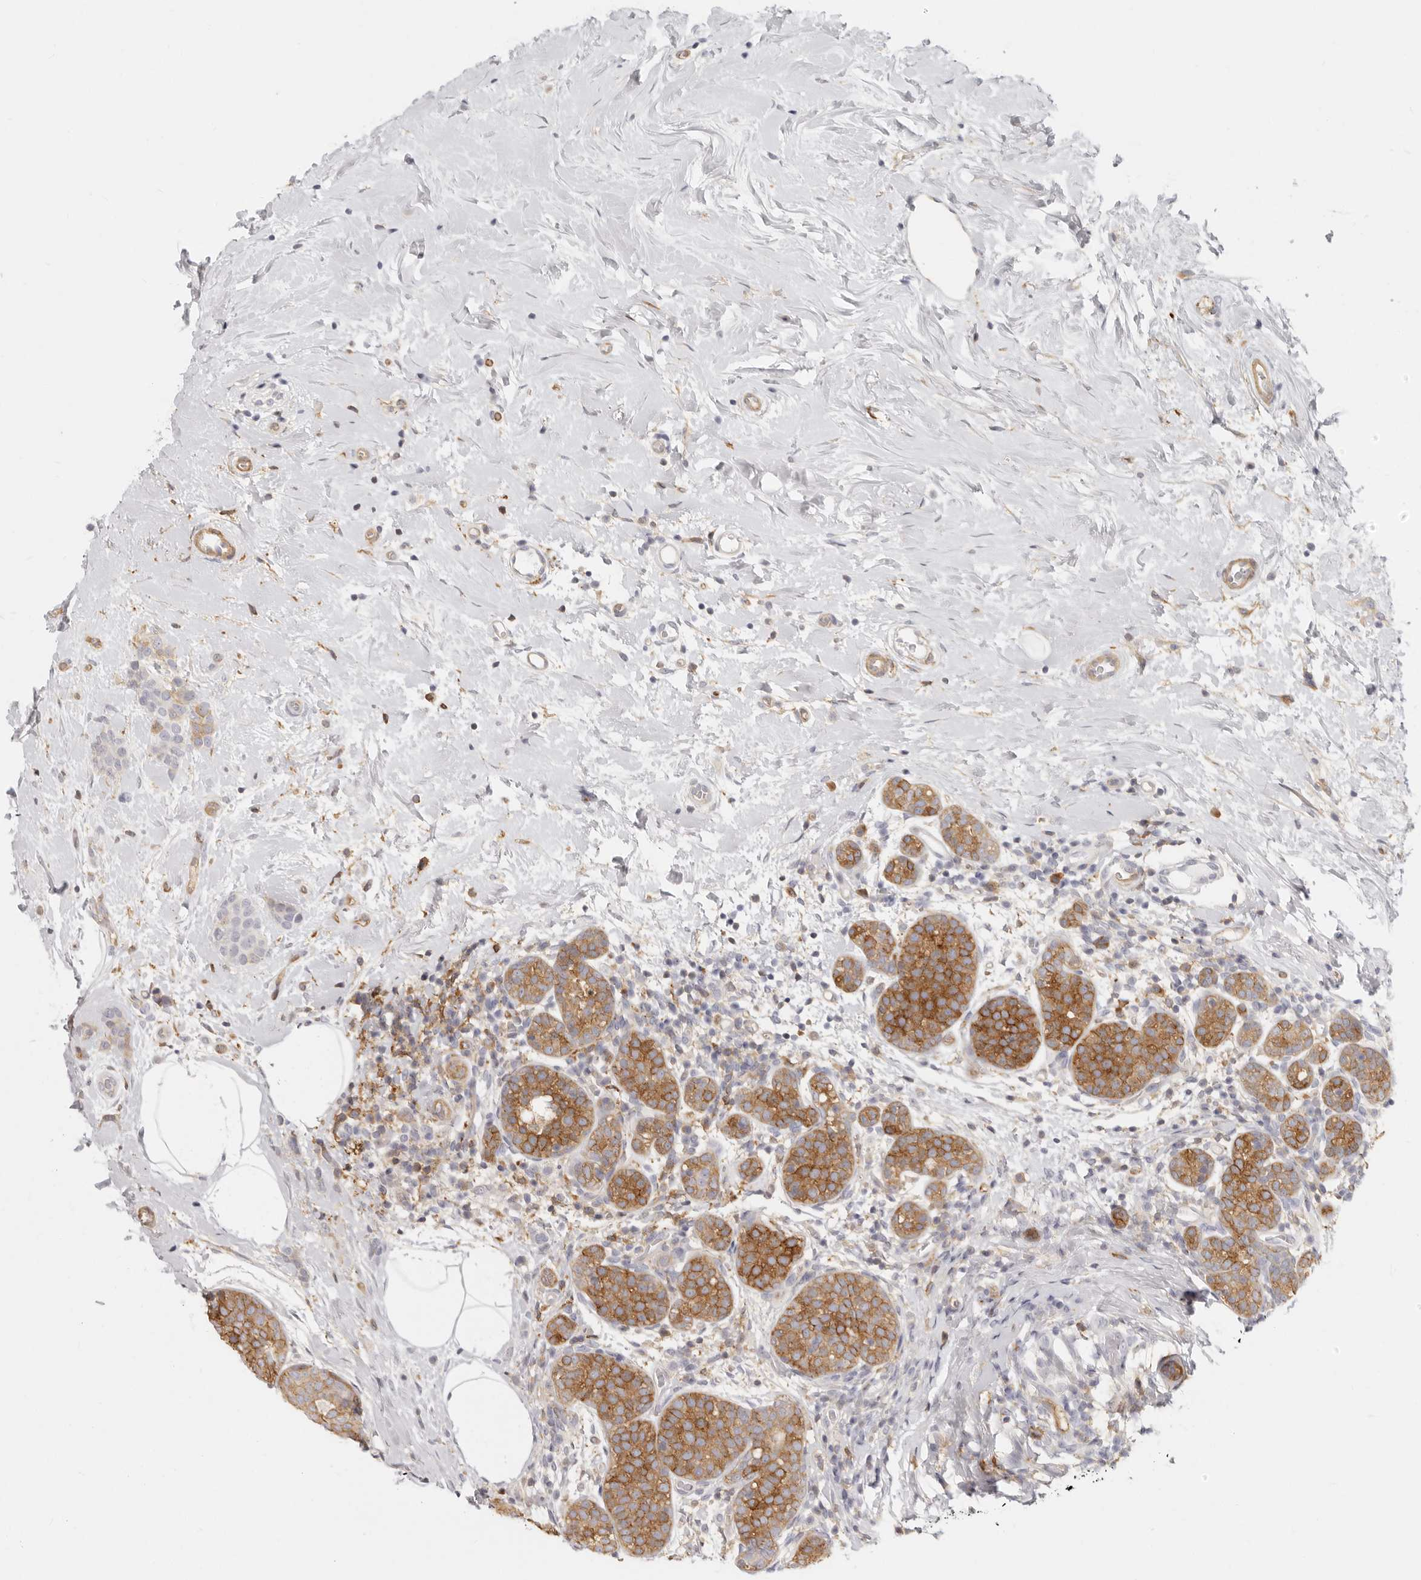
{"staining": {"intensity": "moderate", "quantity": ">75%", "location": "cytoplasmic/membranous"}, "tissue": "breast cancer", "cell_type": "Tumor cells", "image_type": "cancer", "snomed": [{"axis": "morphology", "description": "Lobular carcinoma, in situ"}, {"axis": "morphology", "description": "Lobular carcinoma"}, {"axis": "topography", "description": "Breast"}], "caption": "Moderate cytoplasmic/membranous protein expression is appreciated in approximately >75% of tumor cells in breast cancer (lobular carcinoma in situ).", "gene": "NIBAN1", "patient": {"sex": "female", "age": 41}}